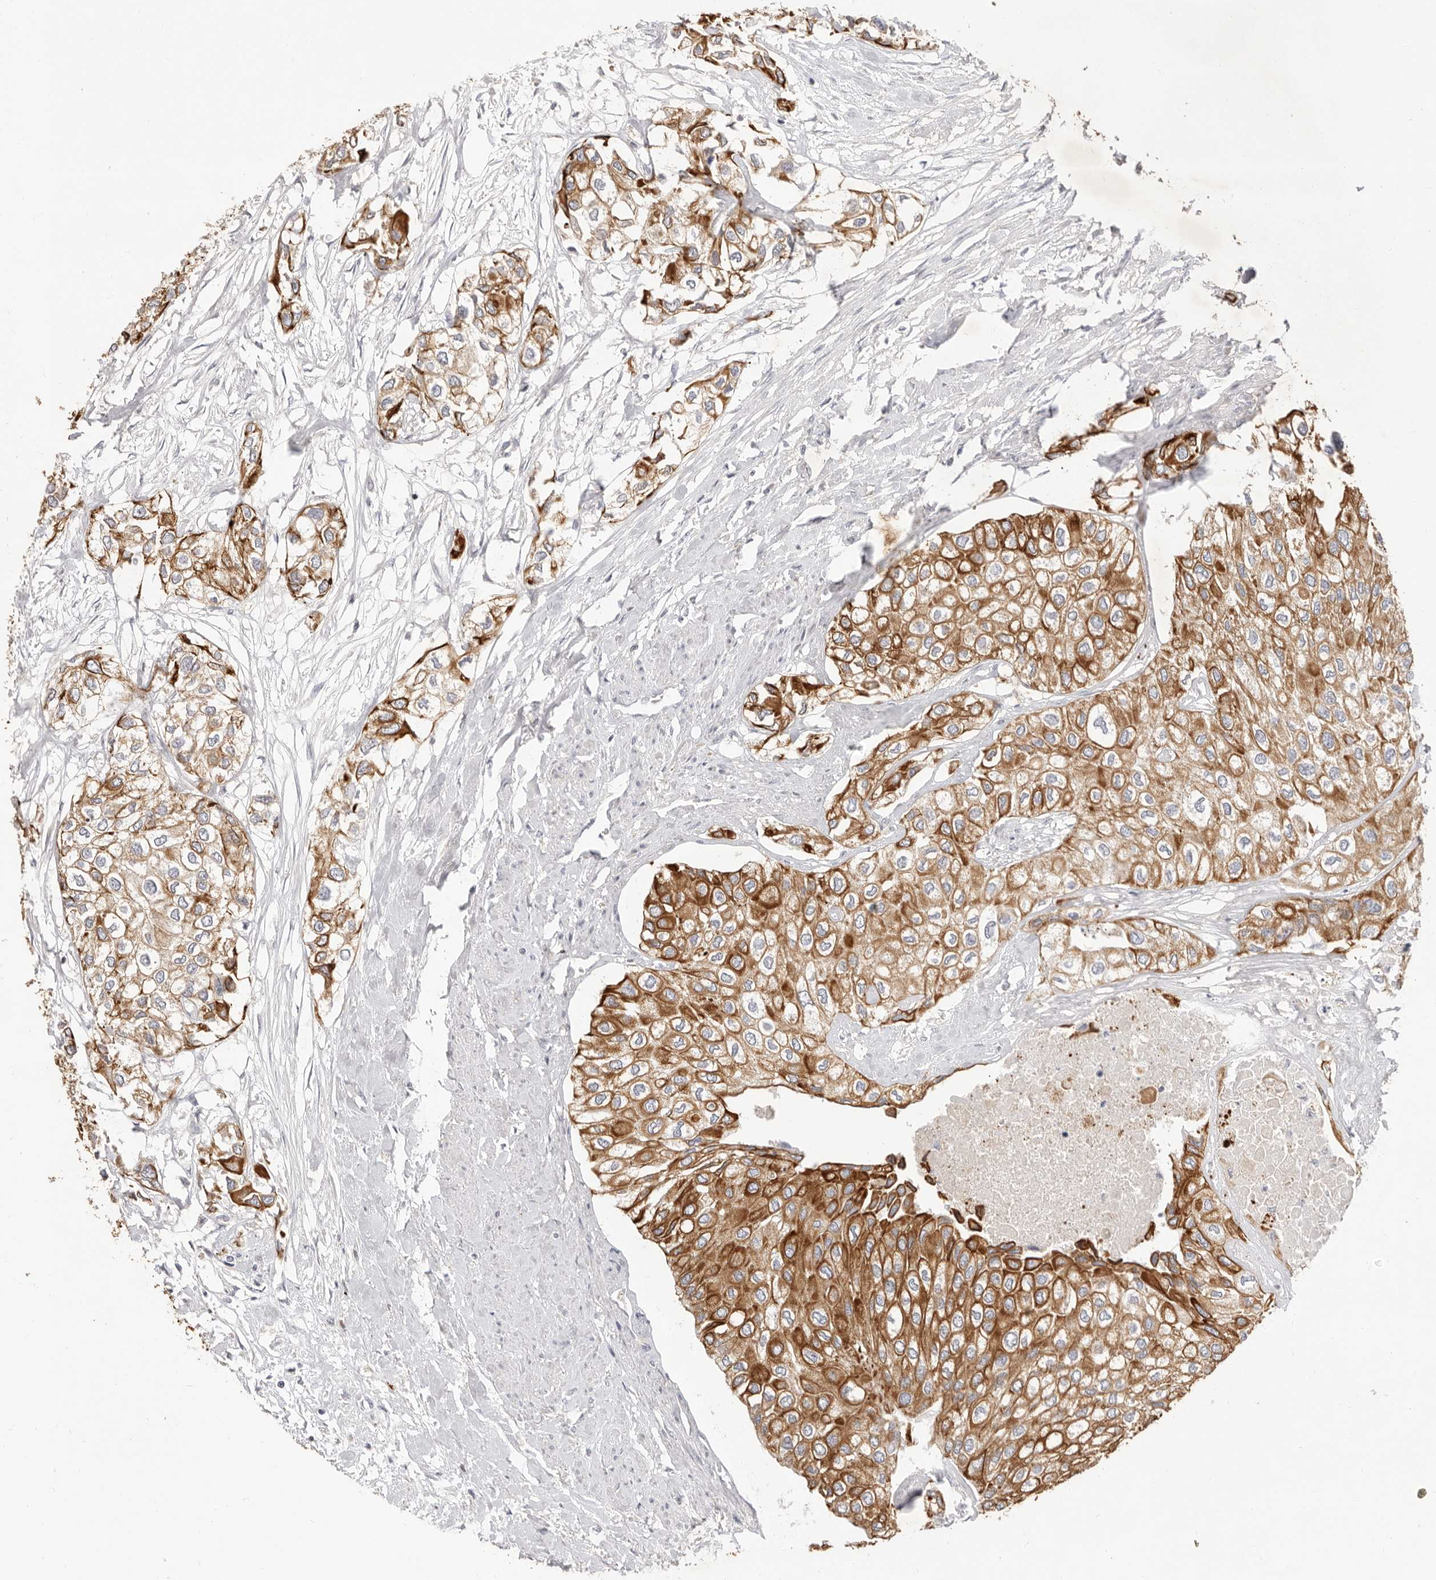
{"staining": {"intensity": "strong", "quantity": ">75%", "location": "cytoplasmic/membranous"}, "tissue": "urothelial cancer", "cell_type": "Tumor cells", "image_type": "cancer", "snomed": [{"axis": "morphology", "description": "Urothelial carcinoma, High grade"}, {"axis": "topography", "description": "Urinary bladder"}], "caption": "DAB (3,3'-diaminobenzidine) immunohistochemical staining of human urothelial carcinoma (high-grade) demonstrates strong cytoplasmic/membranous protein positivity in approximately >75% of tumor cells.", "gene": "USH1C", "patient": {"sex": "male", "age": 64}}